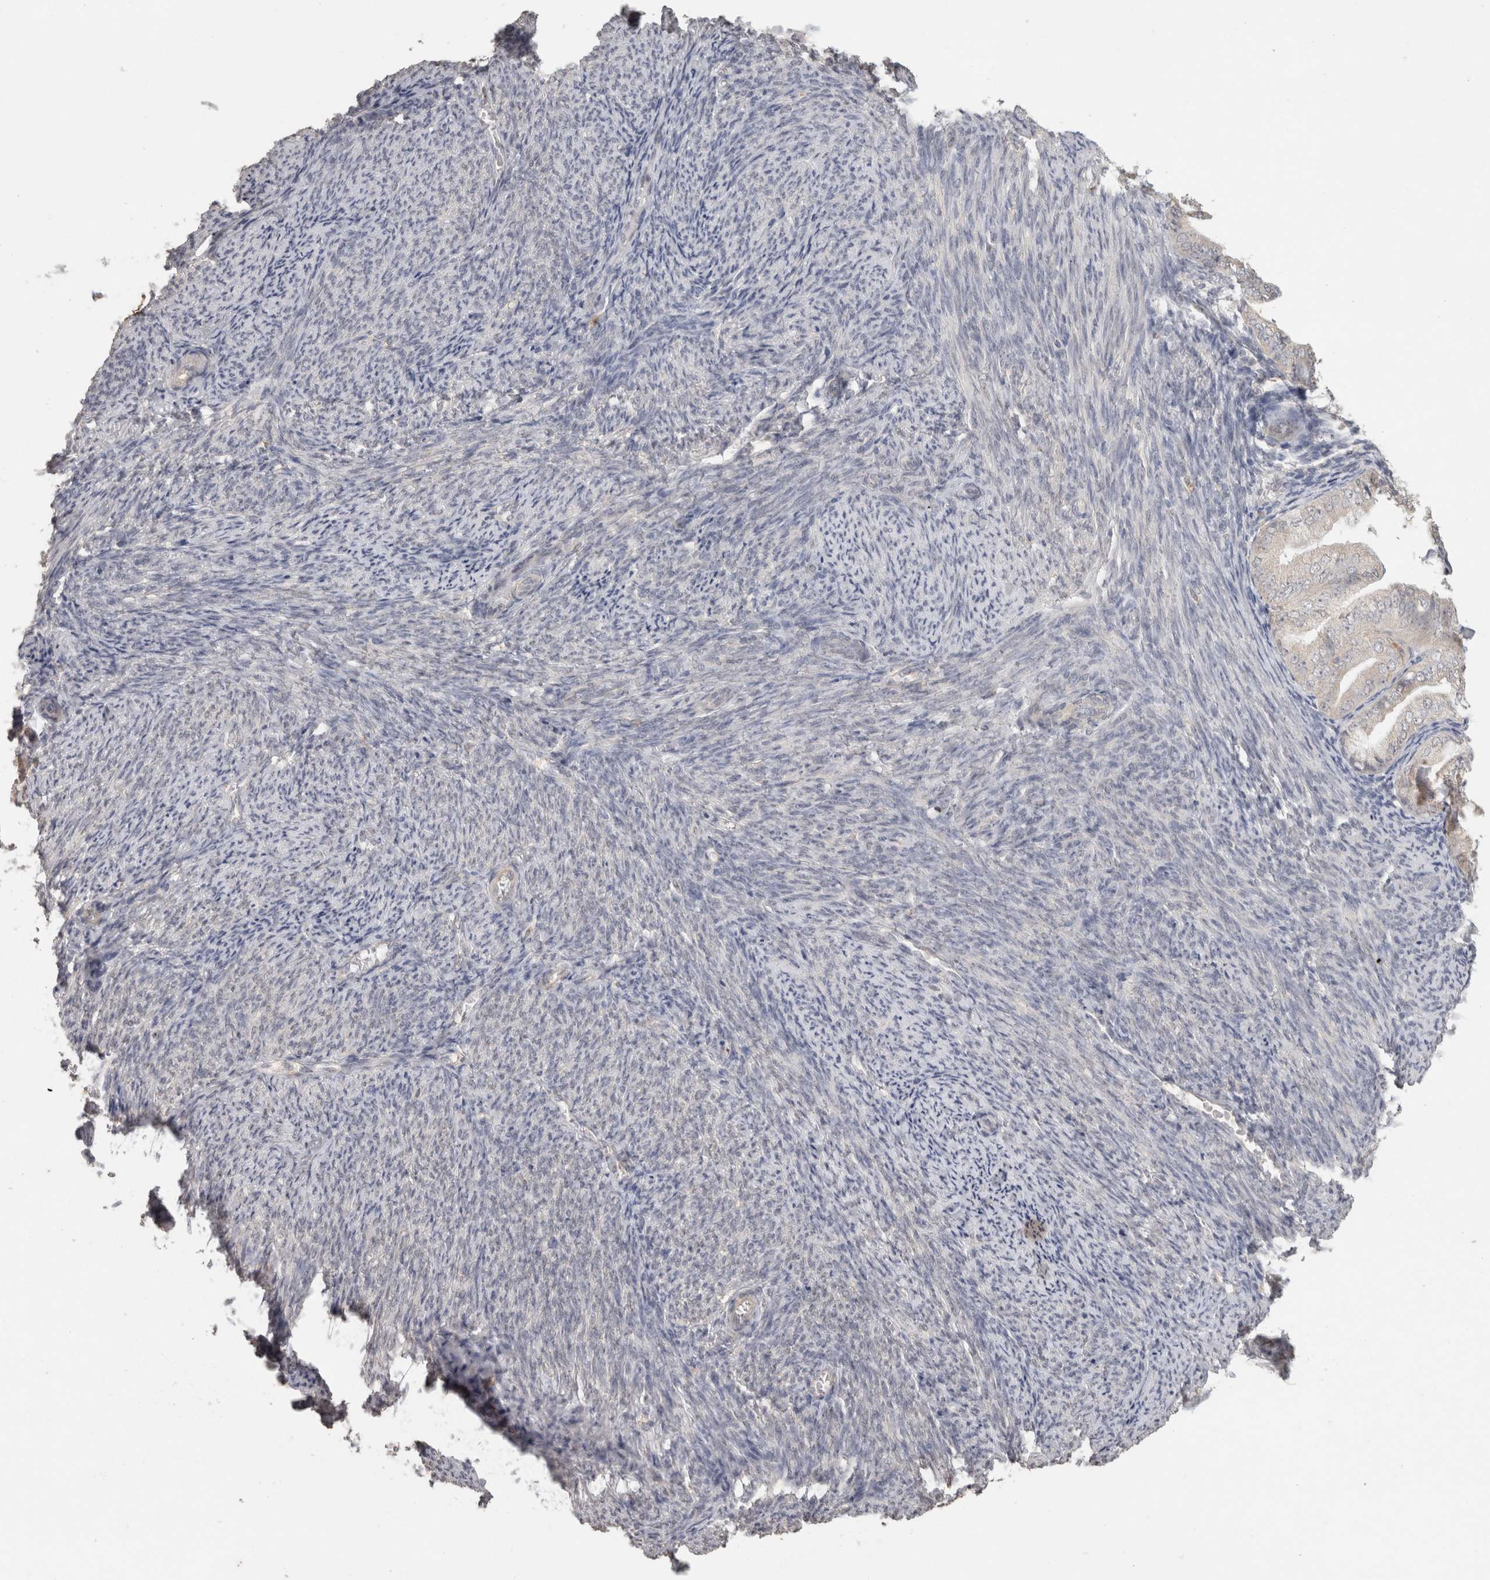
{"staining": {"intensity": "negative", "quantity": "none", "location": "none"}, "tissue": "endometrial cancer", "cell_type": "Tumor cells", "image_type": "cancer", "snomed": [{"axis": "morphology", "description": "Adenocarcinoma, NOS"}, {"axis": "topography", "description": "Endometrium"}], "caption": "A high-resolution photomicrograph shows immunohistochemistry staining of endometrial cancer, which reveals no significant staining in tumor cells.", "gene": "HAVCR2", "patient": {"sex": "female", "age": 63}}